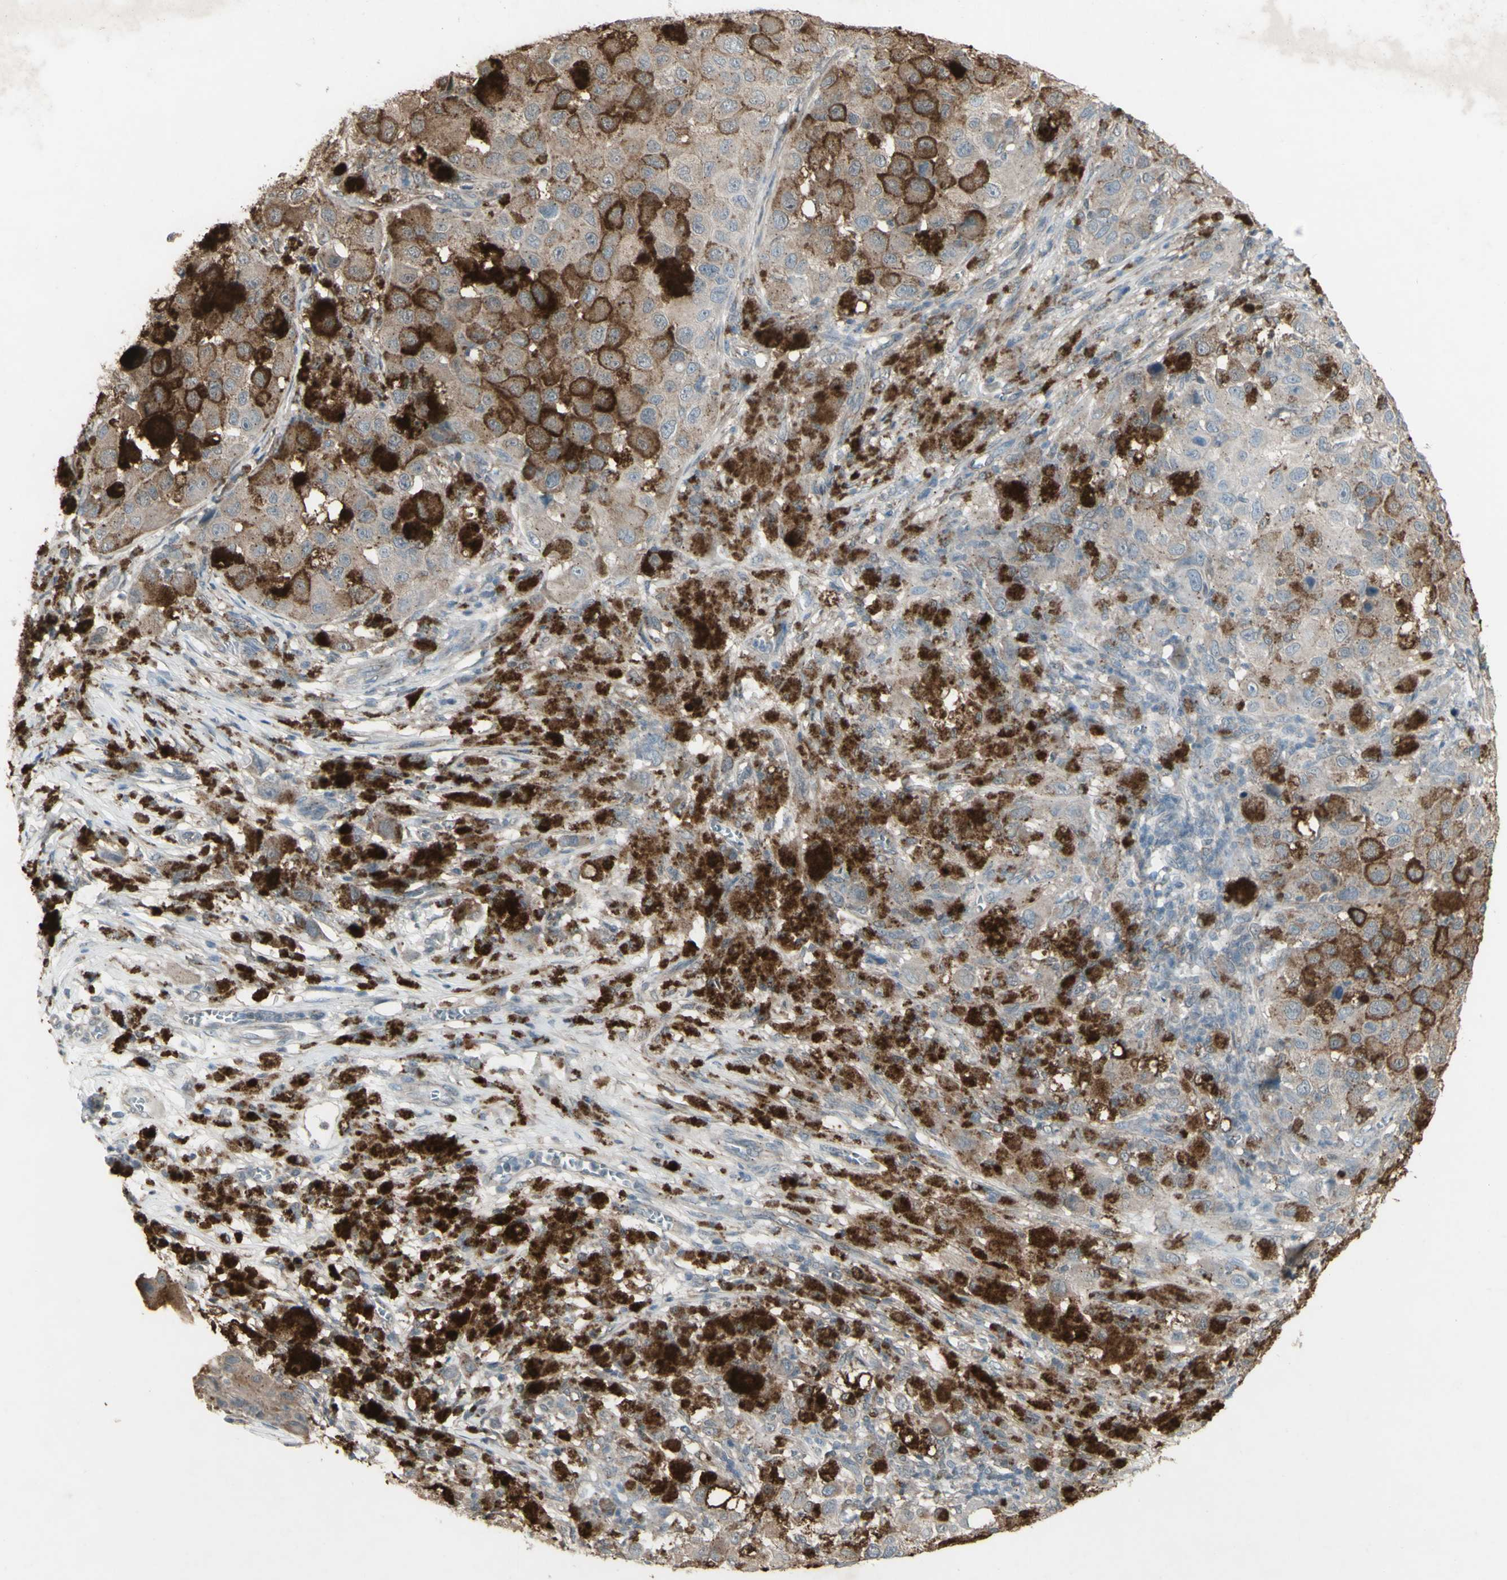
{"staining": {"intensity": "weak", "quantity": ">75%", "location": "cytoplasmic/membranous"}, "tissue": "melanoma", "cell_type": "Tumor cells", "image_type": "cancer", "snomed": [{"axis": "morphology", "description": "Malignant melanoma, NOS"}, {"axis": "topography", "description": "Skin"}], "caption": "Immunohistochemistry (IHC) image of human melanoma stained for a protein (brown), which demonstrates low levels of weak cytoplasmic/membranous positivity in about >75% of tumor cells.", "gene": "FXYD3", "patient": {"sex": "male", "age": 96}}